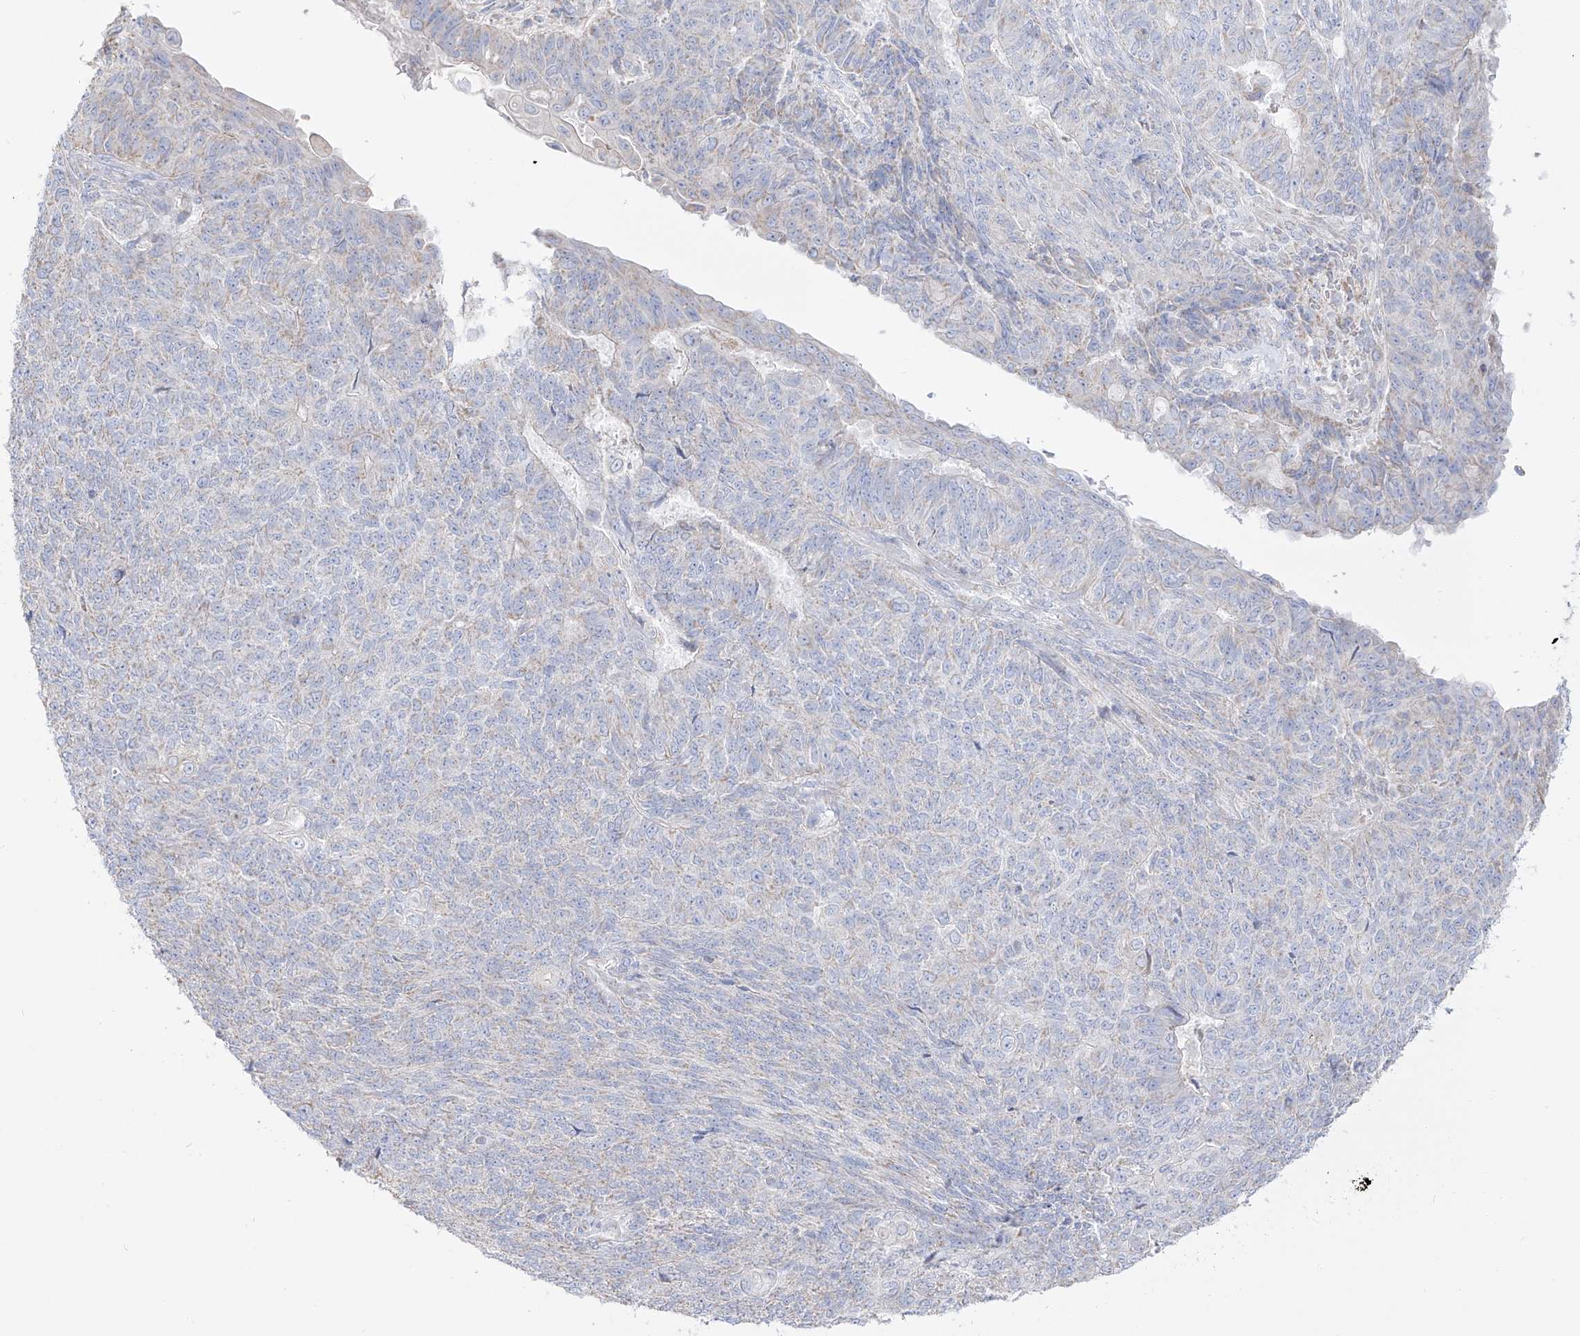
{"staining": {"intensity": "weak", "quantity": "<25%", "location": "cytoplasmic/membranous"}, "tissue": "endometrial cancer", "cell_type": "Tumor cells", "image_type": "cancer", "snomed": [{"axis": "morphology", "description": "Adenocarcinoma, NOS"}, {"axis": "topography", "description": "Endometrium"}], "caption": "Tumor cells show no significant staining in endometrial cancer (adenocarcinoma). Brightfield microscopy of immunohistochemistry stained with DAB (brown) and hematoxylin (blue), captured at high magnification.", "gene": "RCHY1", "patient": {"sex": "female", "age": 32}}